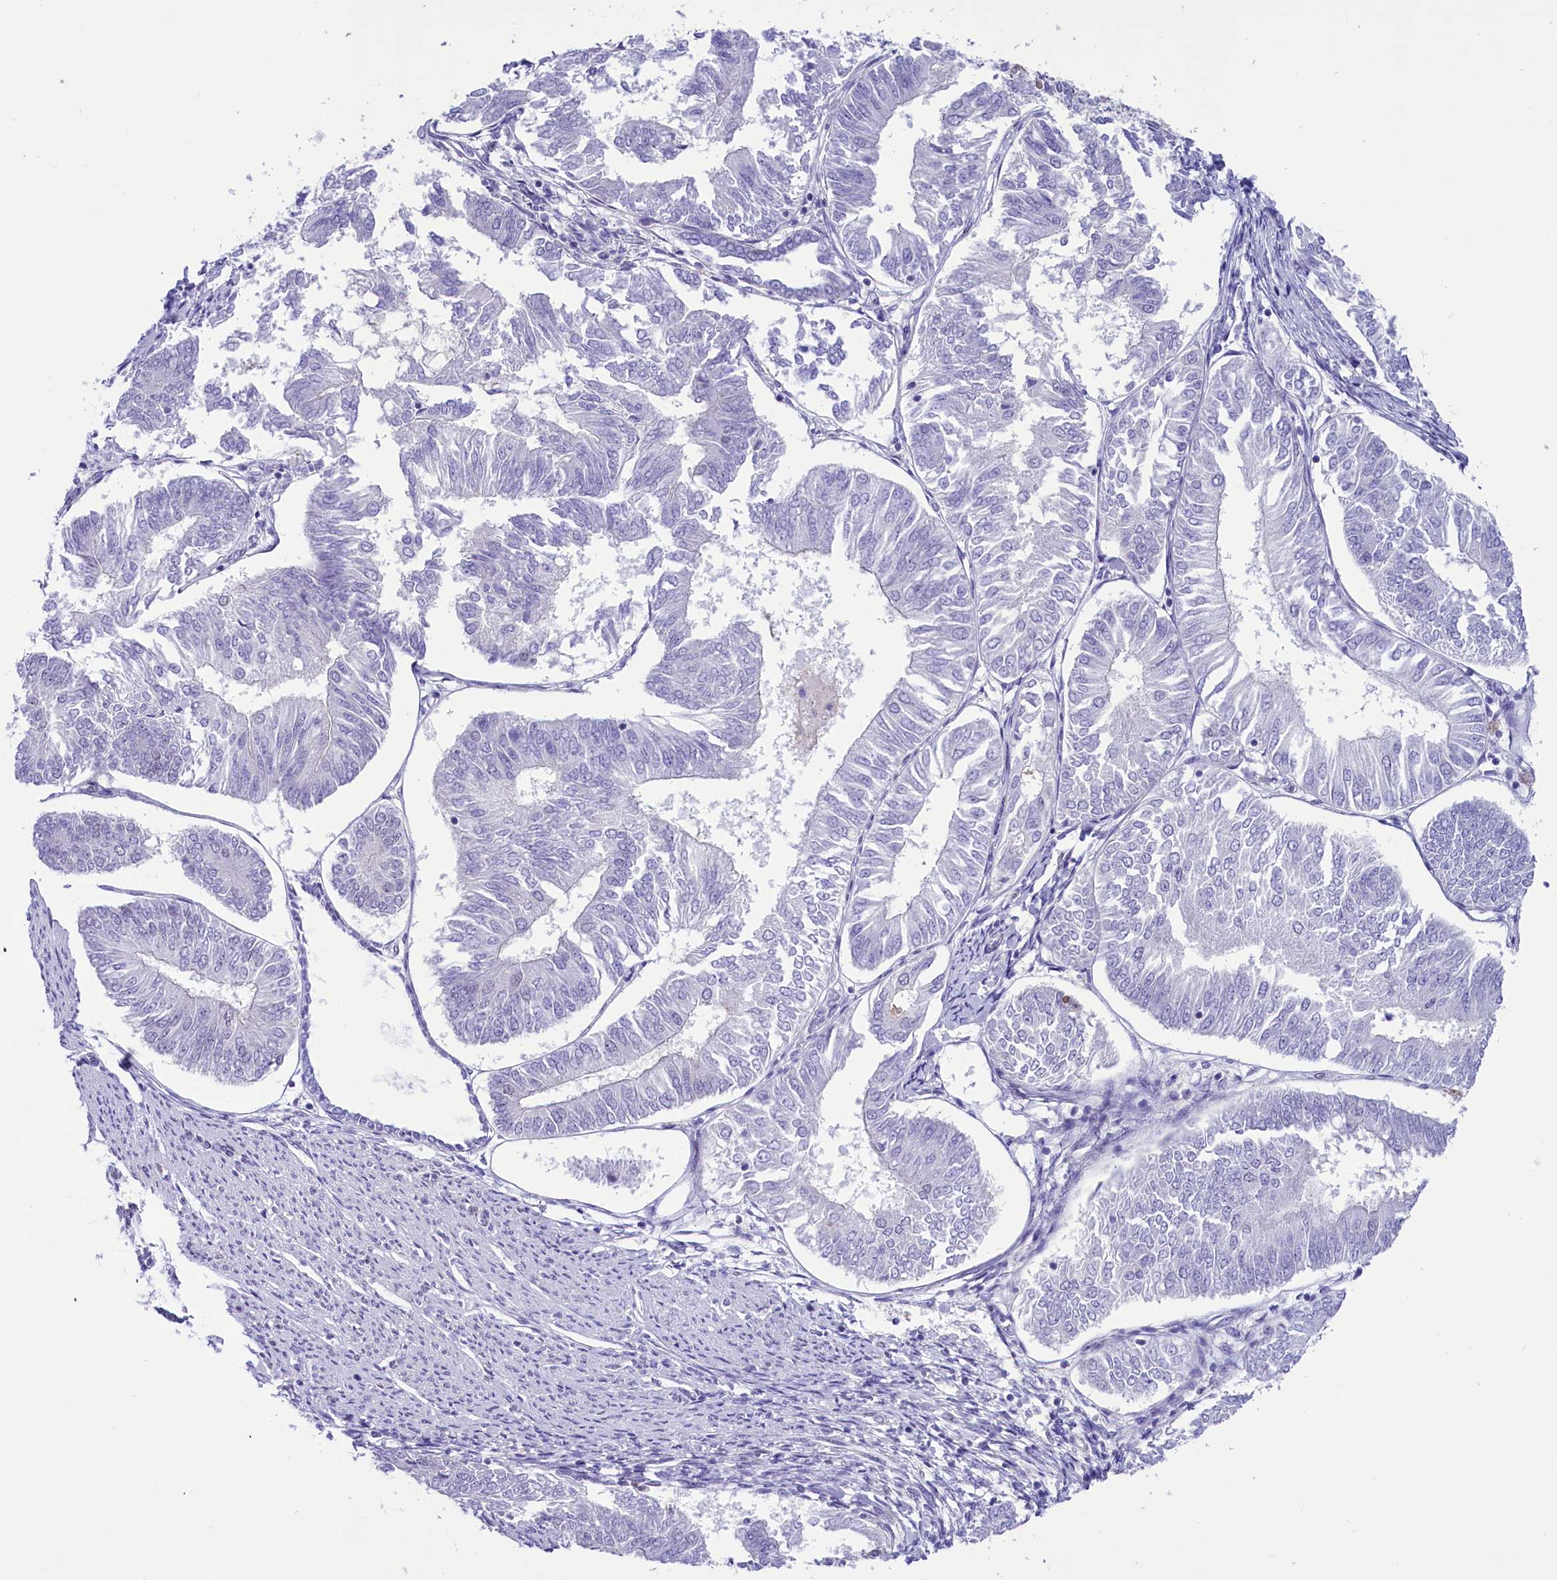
{"staining": {"intensity": "negative", "quantity": "none", "location": "none"}, "tissue": "endometrial cancer", "cell_type": "Tumor cells", "image_type": "cancer", "snomed": [{"axis": "morphology", "description": "Adenocarcinoma, NOS"}, {"axis": "topography", "description": "Endometrium"}], "caption": "IHC histopathology image of endometrial cancer stained for a protein (brown), which shows no staining in tumor cells.", "gene": "RPS6KB1", "patient": {"sex": "female", "age": 58}}